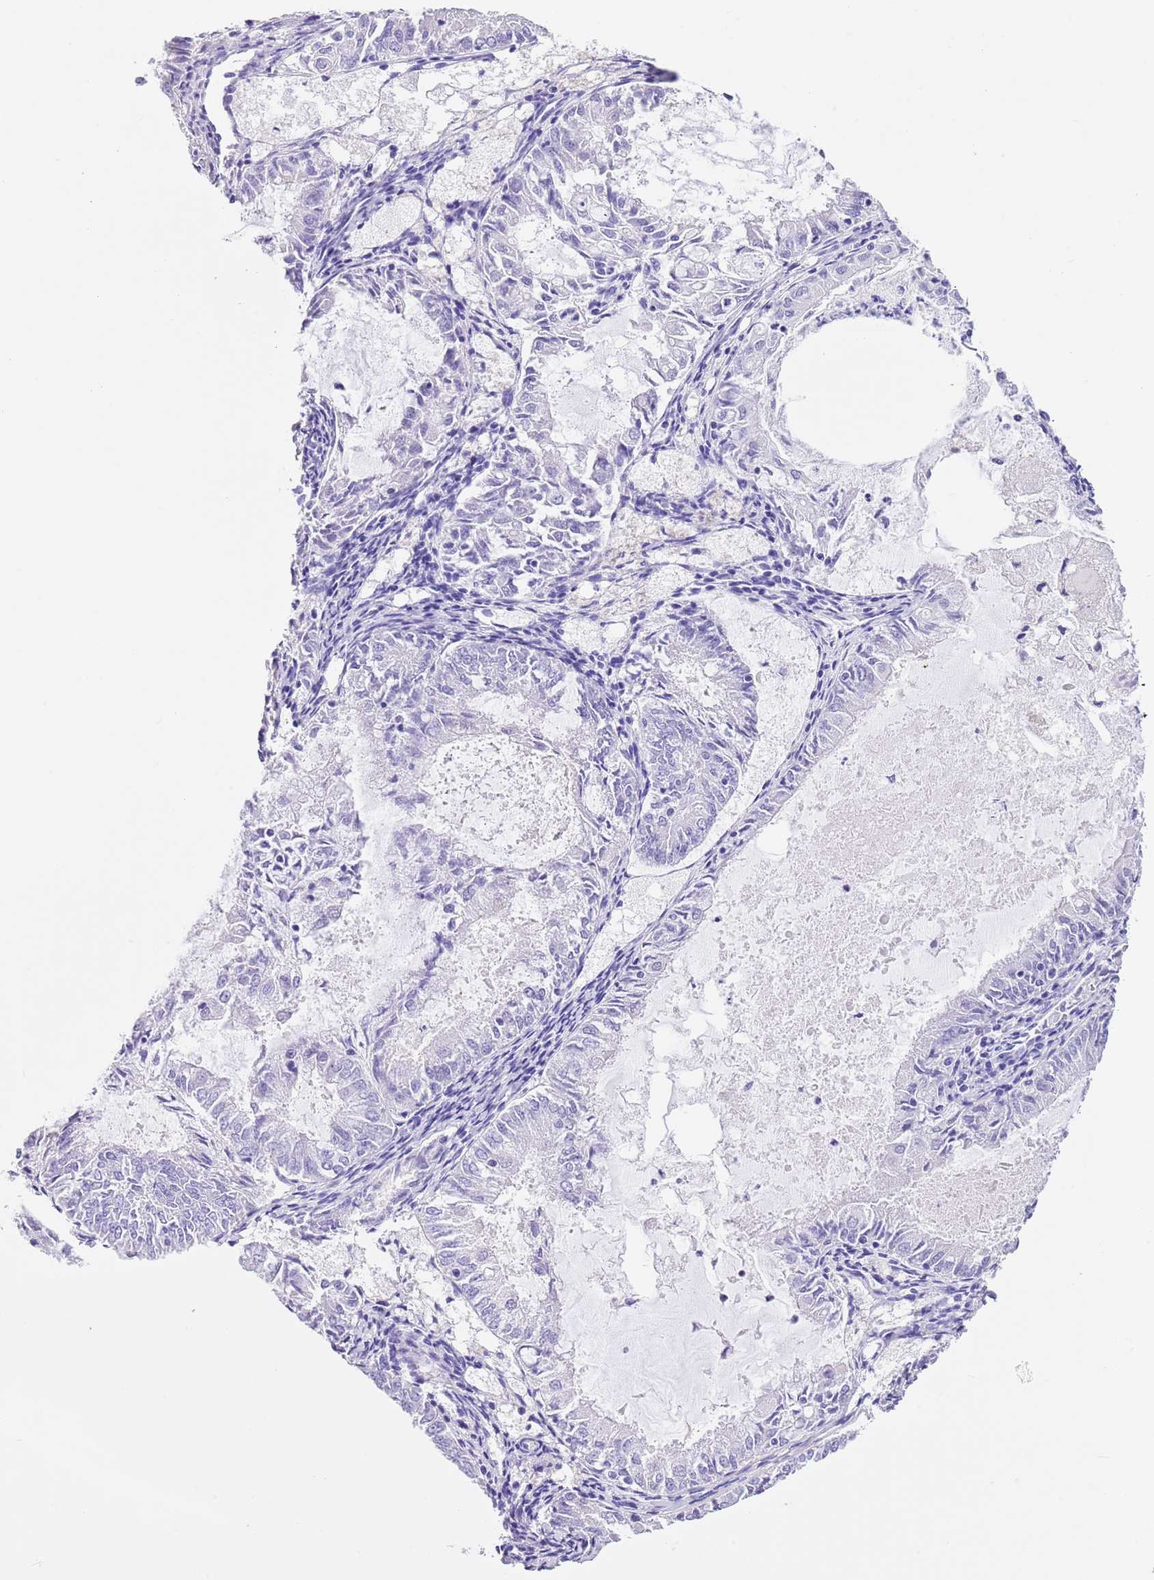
{"staining": {"intensity": "negative", "quantity": "none", "location": "none"}, "tissue": "endometrial cancer", "cell_type": "Tumor cells", "image_type": "cancer", "snomed": [{"axis": "morphology", "description": "Adenocarcinoma, NOS"}, {"axis": "topography", "description": "Endometrium"}], "caption": "A high-resolution image shows IHC staining of endometrial cancer (adenocarcinoma), which demonstrates no significant positivity in tumor cells.", "gene": "TMEM185B", "patient": {"sex": "female", "age": 57}}